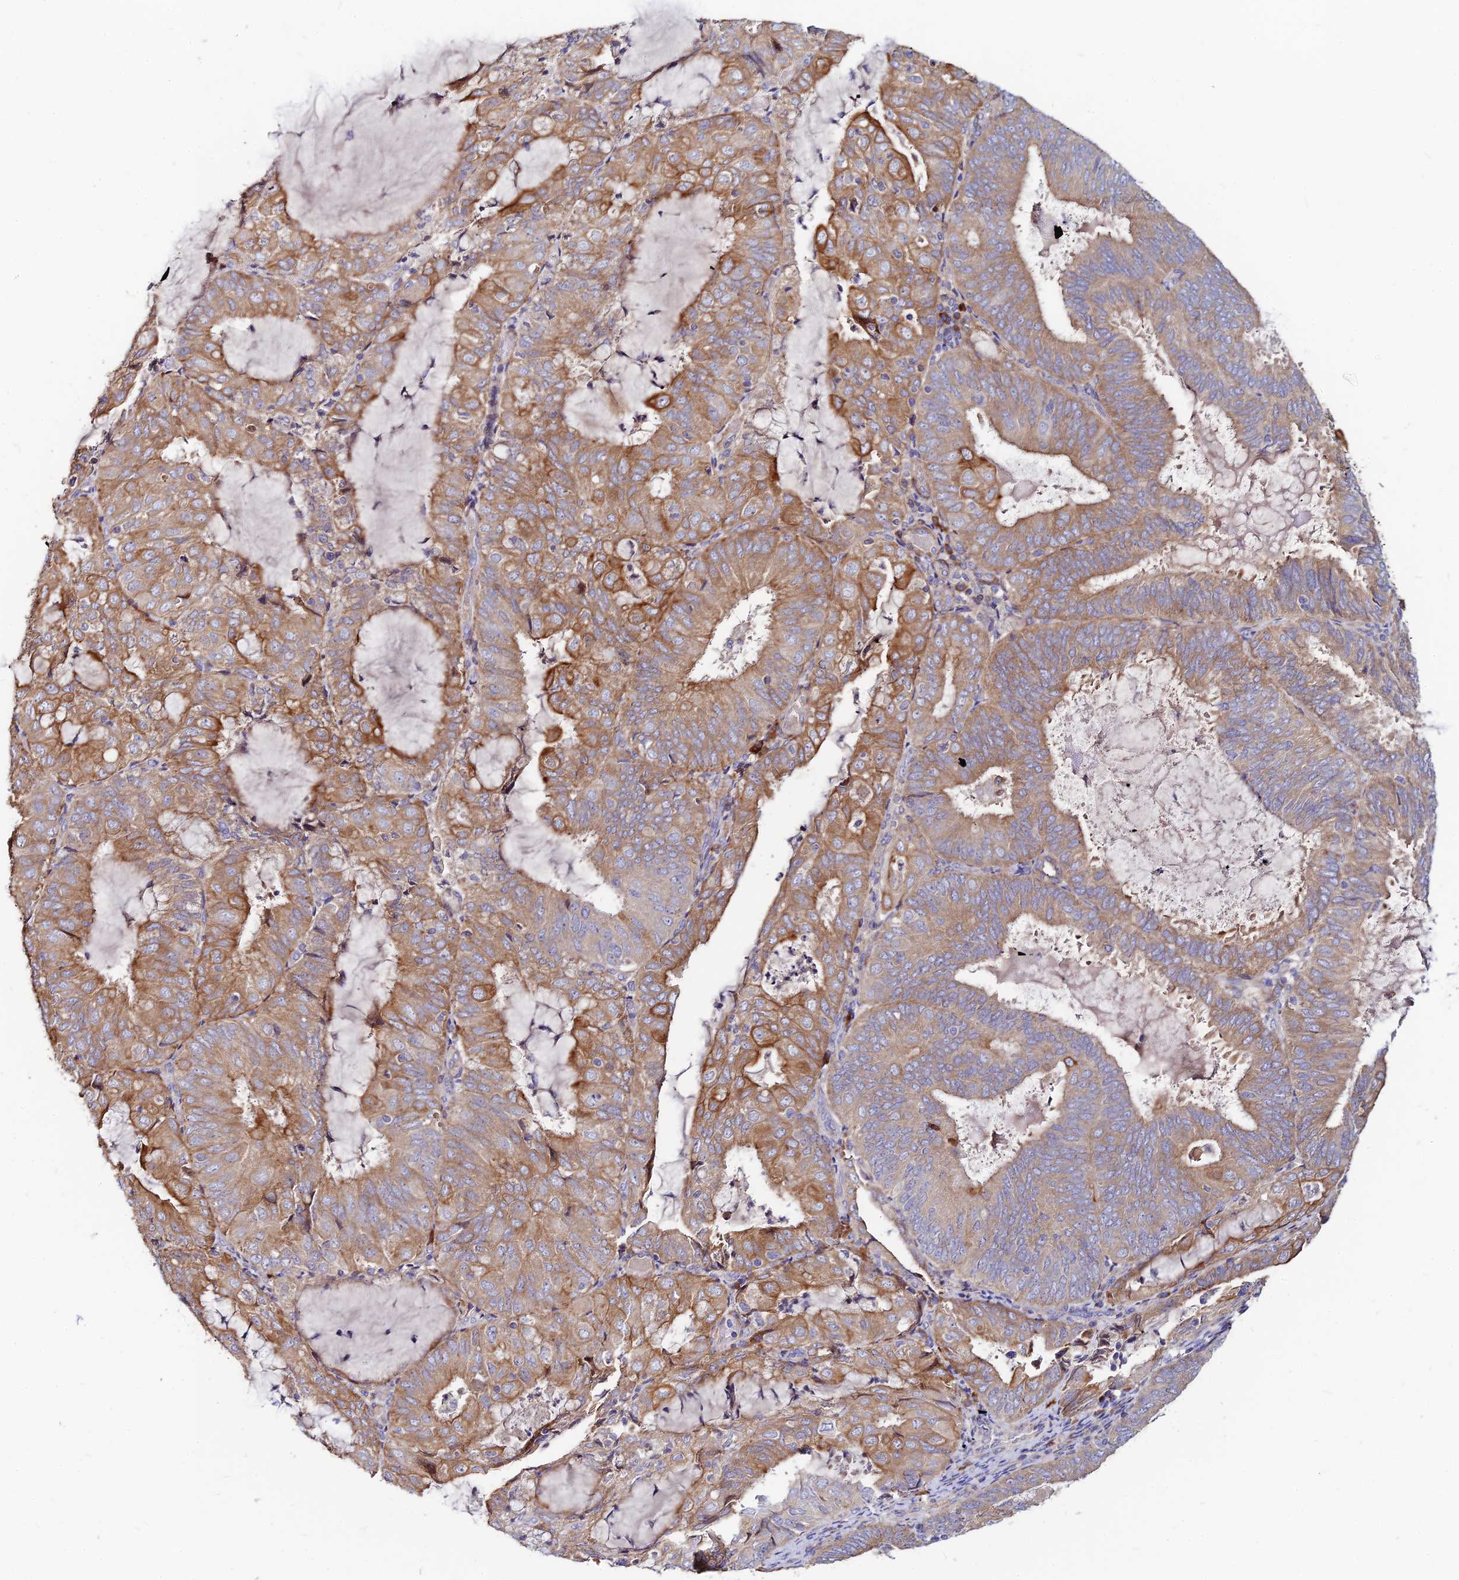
{"staining": {"intensity": "moderate", "quantity": "25%-75%", "location": "cytoplasmic/membranous"}, "tissue": "endometrial cancer", "cell_type": "Tumor cells", "image_type": "cancer", "snomed": [{"axis": "morphology", "description": "Adenocarcinoma, NOS"}, {"axis": "topography", "description": "Endometrium"}], "caption": "Protein expression by IHC demonstrates moderate cytoplasmic/membranous positivity in about 25%-75% of tumor cells in endometrial cancer. Immunohistochemistry (ihc) stains the protein in brown and the nuclei are stained blue.", "gene": "DENND2D", "patient": {"sex": "female", "age": 81}}